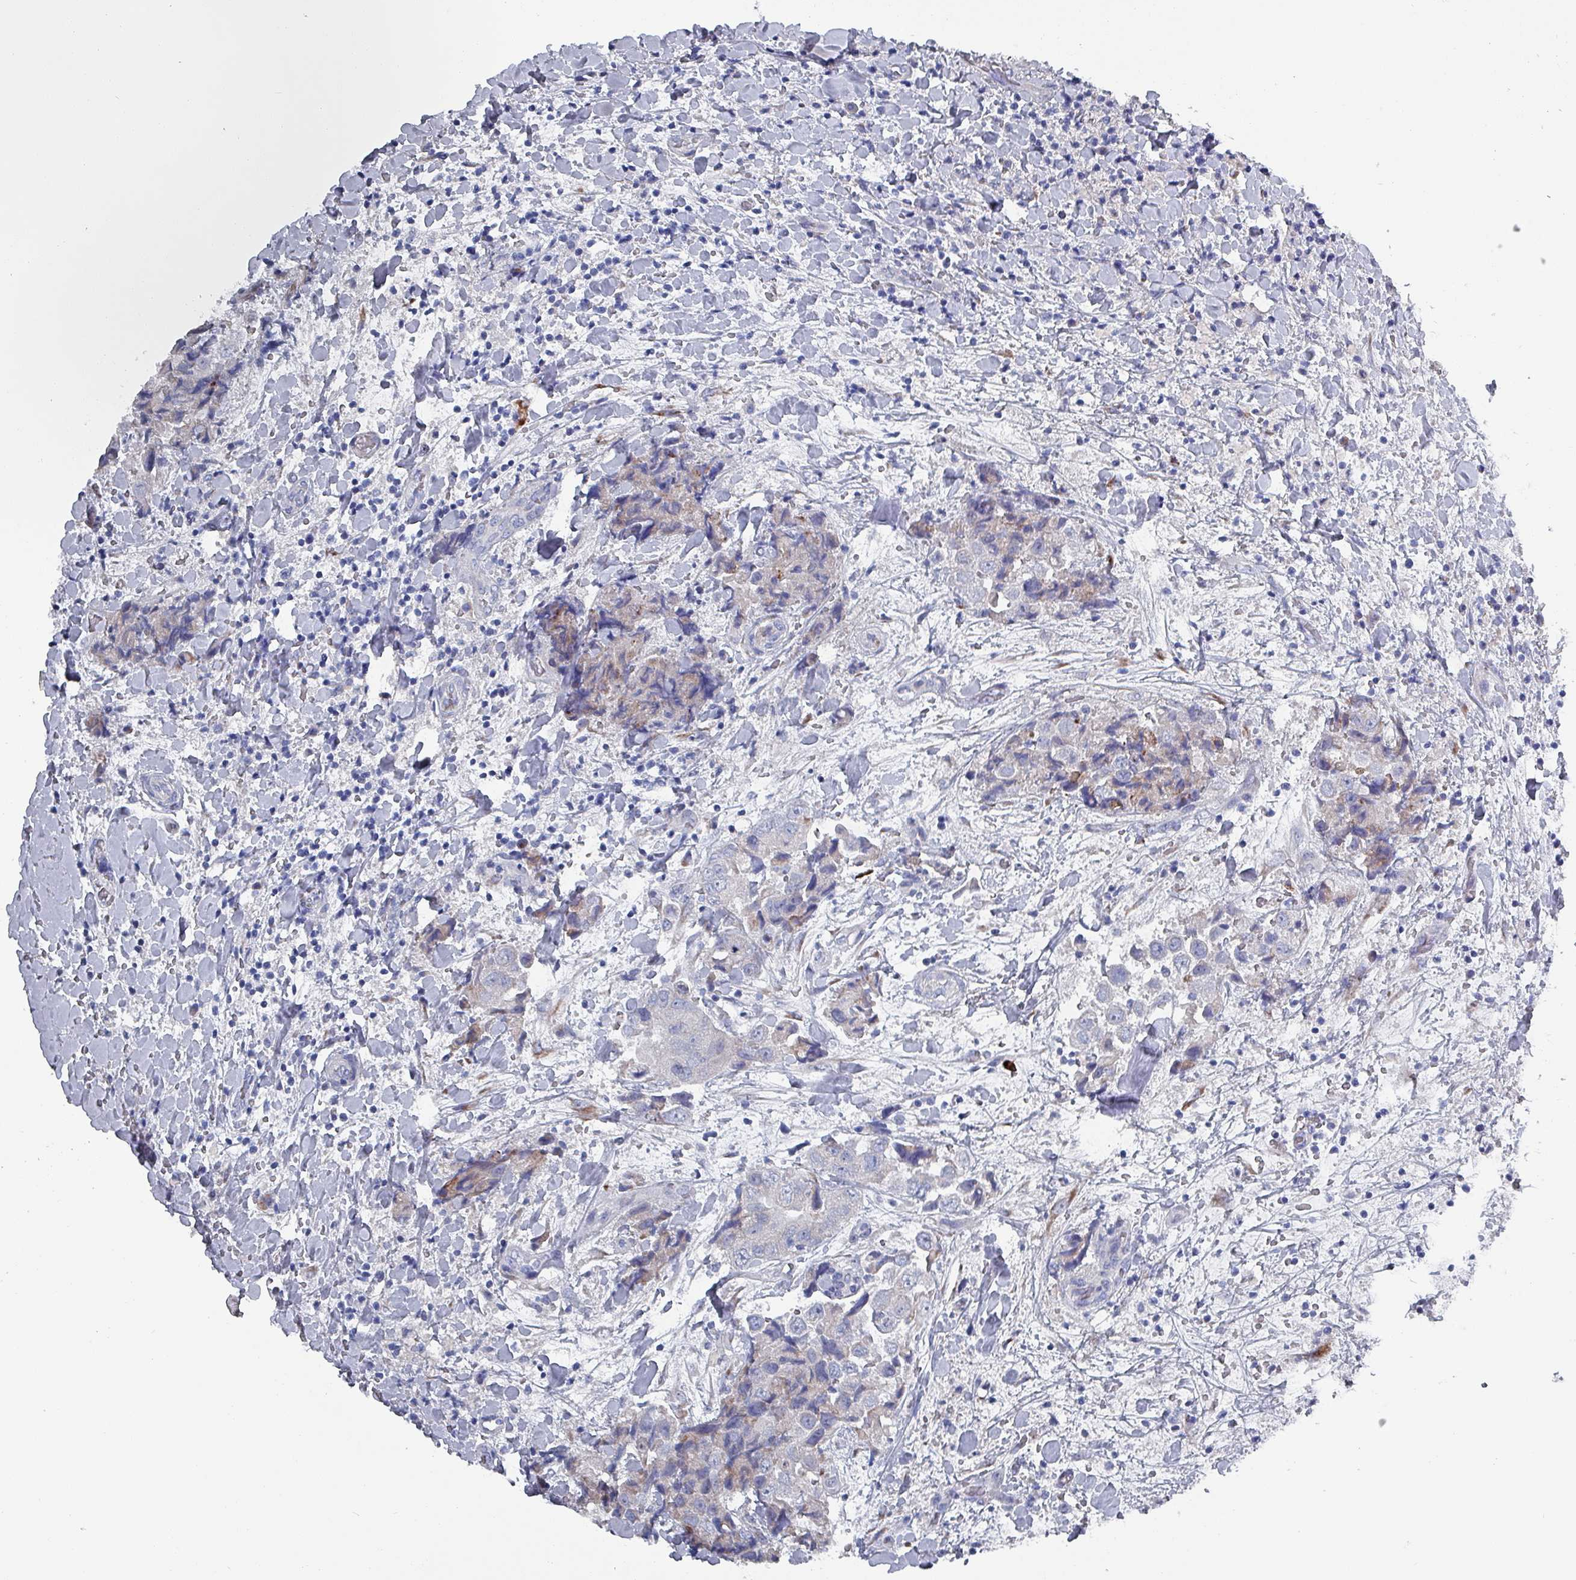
{"staining": {"intensity": "negative", "quantity": "none", "location": "none"}, "tissue": "breast cancer", "cell_type": "Tumor cells", "image_type": "cancer", "snomed": [{"axis": "morphology", "description": "Normal tissue, NOS"}, {"axis": "morphology", "description": "Duct carcinoma"}, {"axis": "topography", "description": "Breast"}], "caption": "This is an immunohistochemistry (IHC) histopathology image of breast cancer (infiltrating ductal carcinoma). There is no positivity in tumor cells.", "gene": "DRD5", "patient": {"sex": "female", "age": 62}}